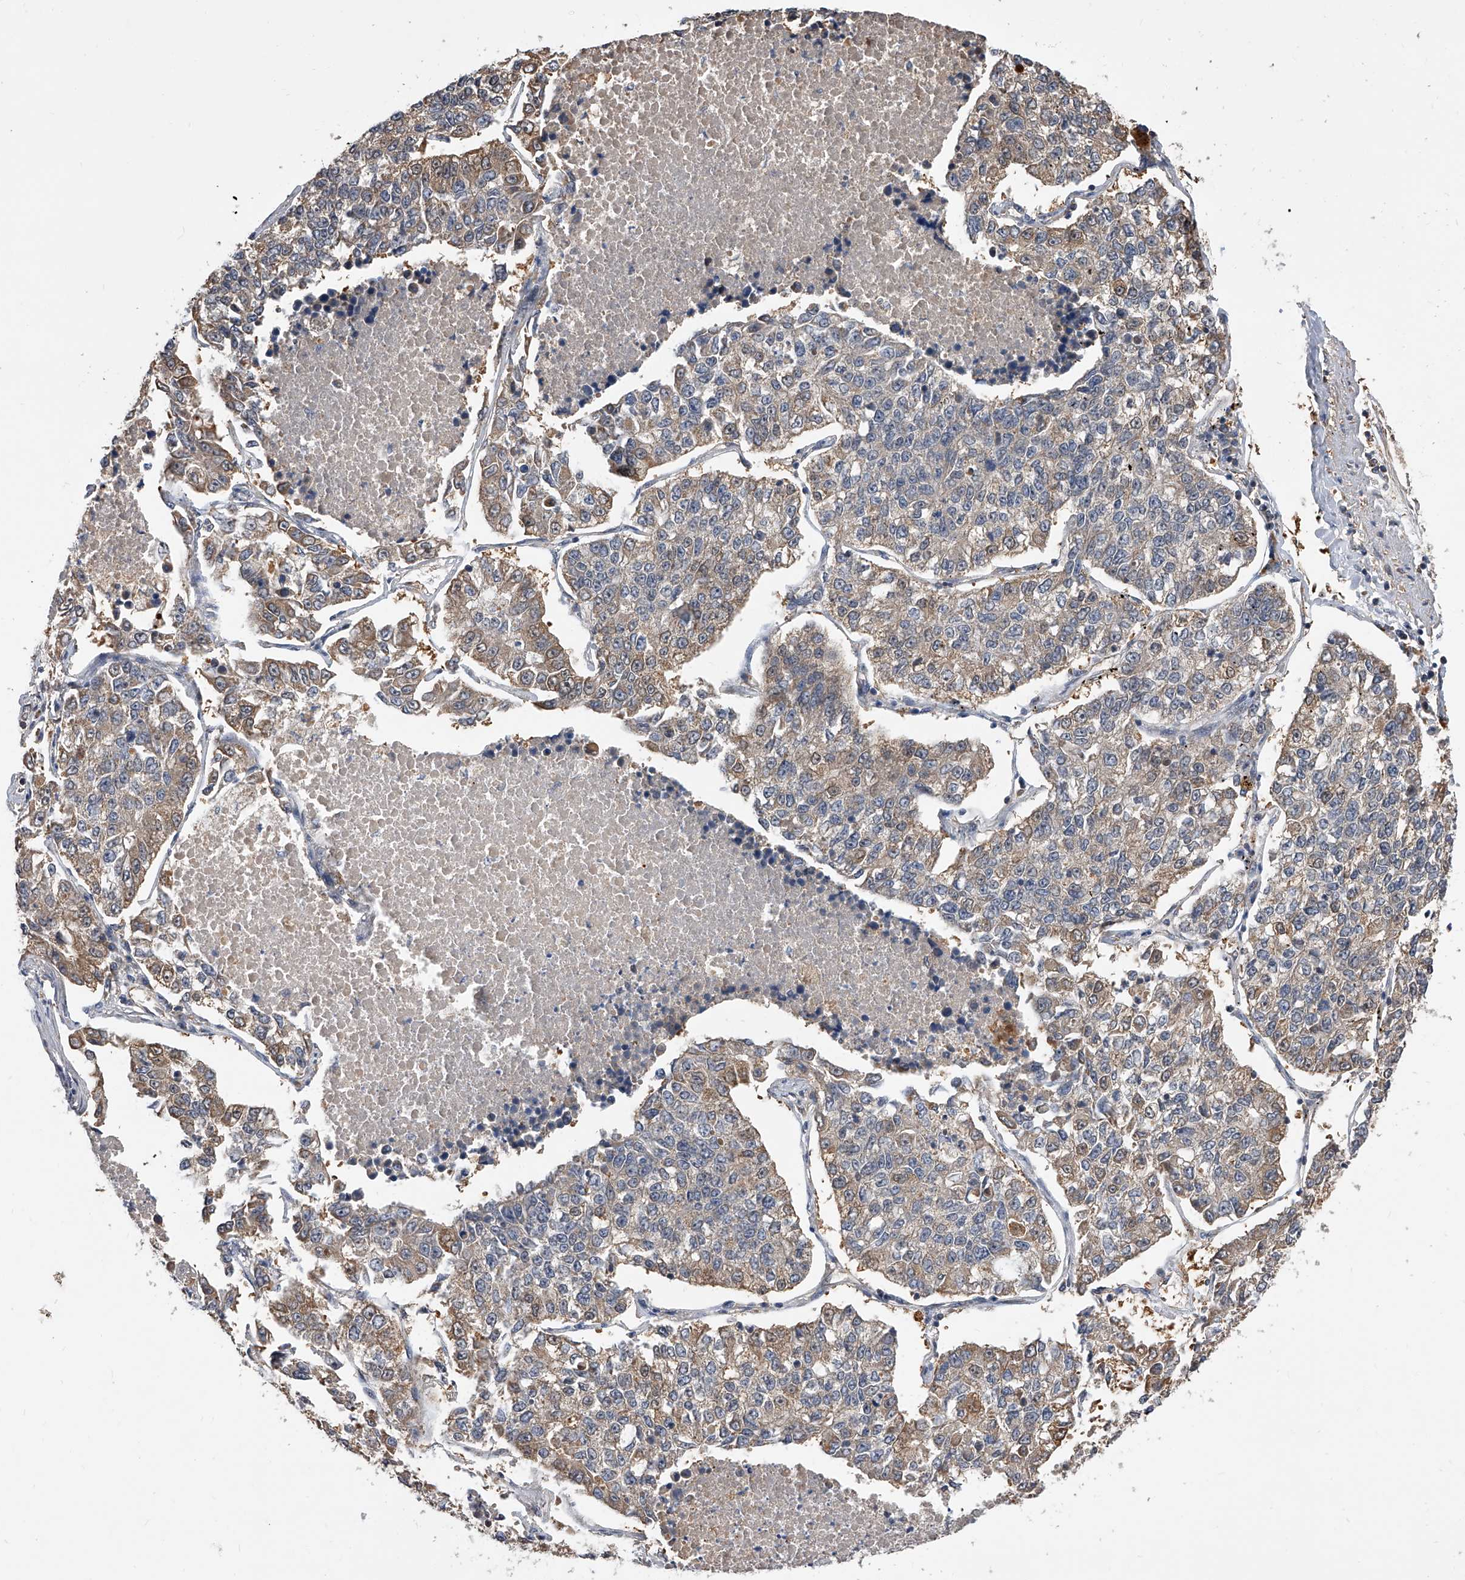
{"staining": {"intensity": "weak", "quantity": "<25%", "location": "cytoplasmic/membranous"}, "tissue": "lung cancer", "cell_type": "Tumor cells", "image_type": "cancer", "snomed": [{"axis": "morphology", "description": "Adenocarcinoma, NOS"}, {"axis": "topography", "description": "Lung"}], "caption": "Immunohistochemistry (IHC) image of neoplastic tissue: lung adenocarcinoma stained with DAB exhibits no significant protein positivity in tumor cells.", "gene": "GMDS", "patient": {"sex": "male", "age": 49}}